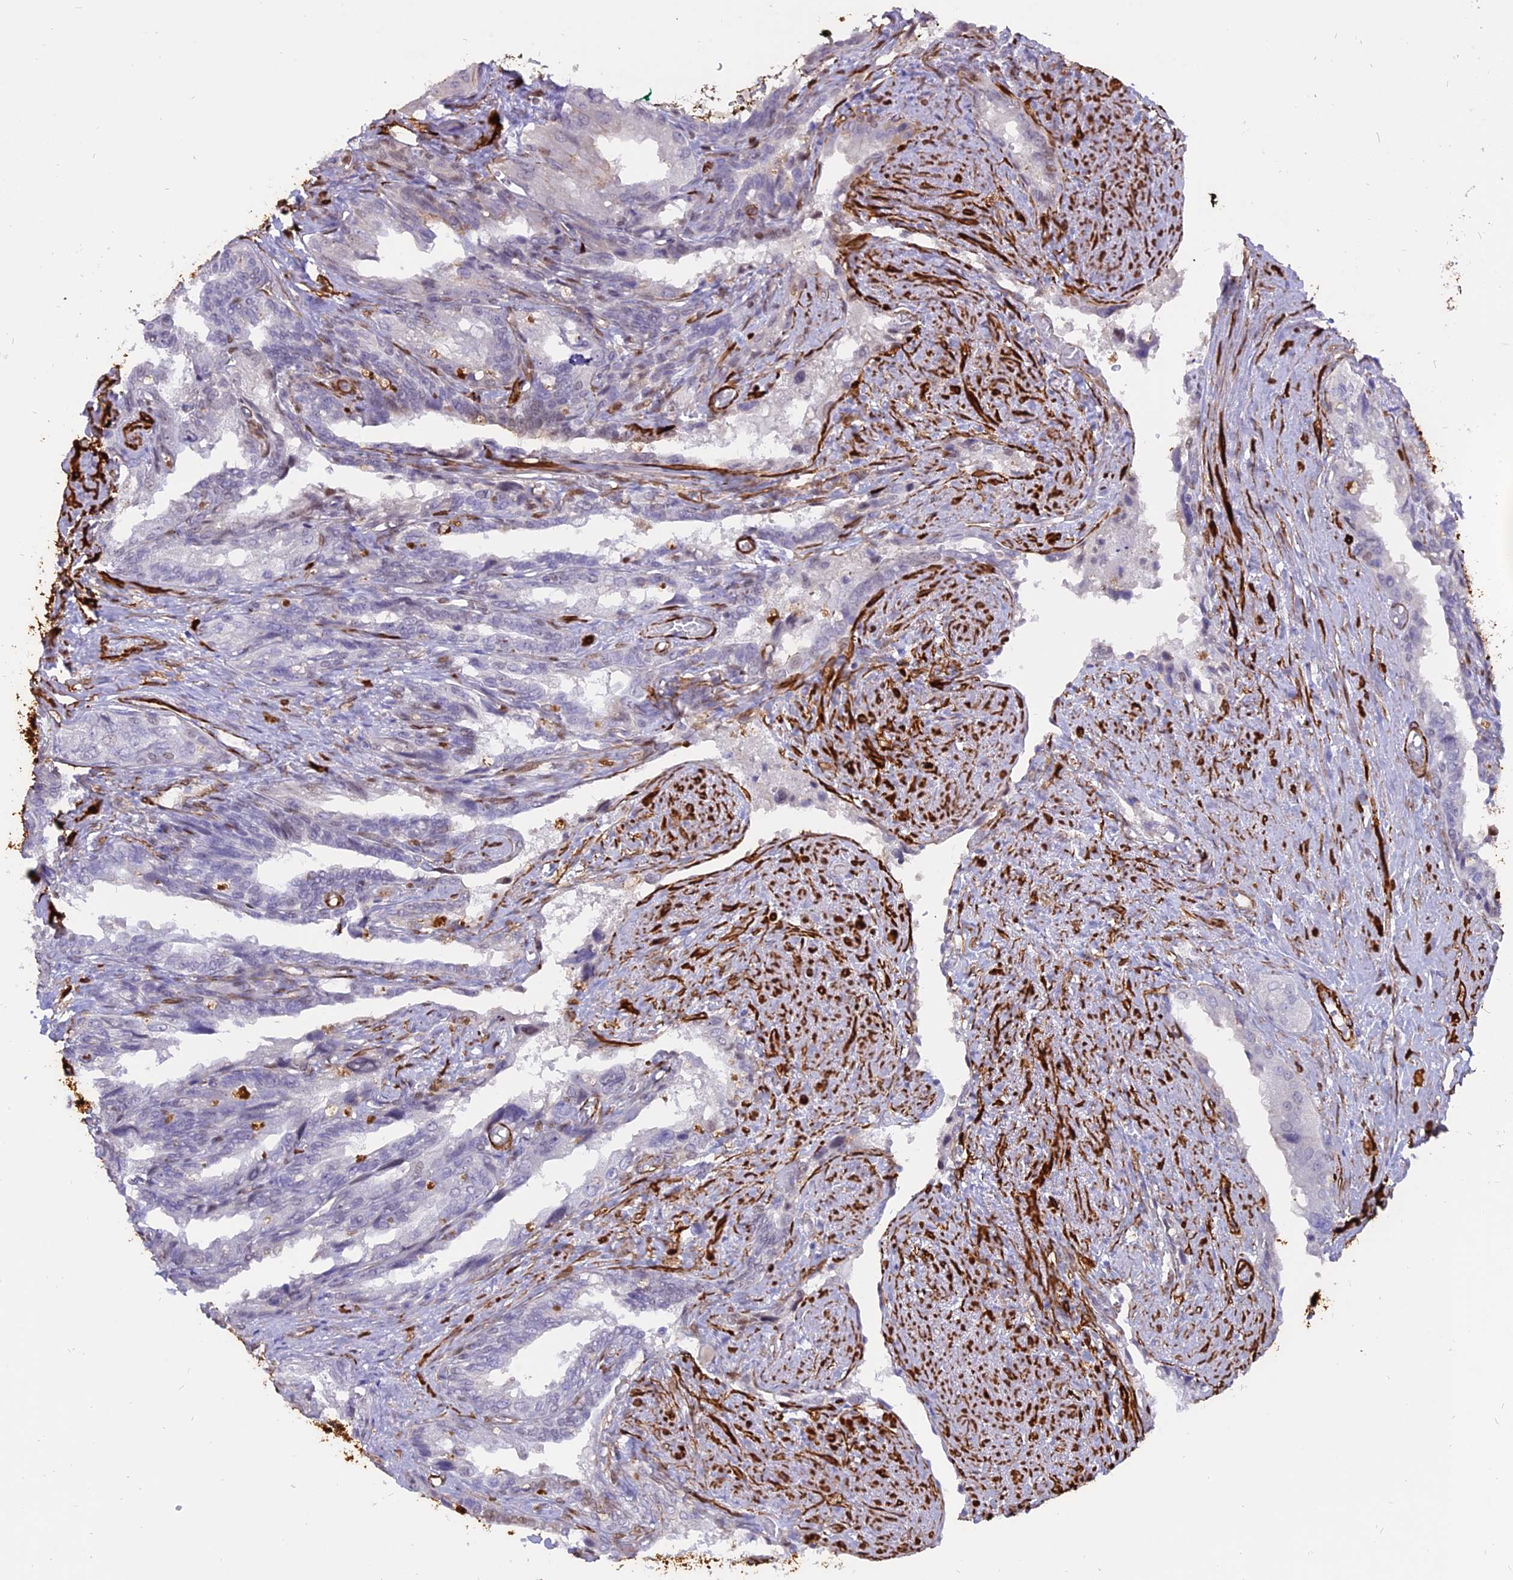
{"staining": {"intensity": "weak", "quantity": "<25%", "location": "nuclear"}, "tissue": "seminal vesicle", "cell_type": "Glandular cells", "image_type": "normal", "snomed": [{"axis": "morphology", "description": "Normal tissue, NOS"}, {"axis": "topography", "description": "Seminal veicle"}, {"axis": "topography", "description": "Peripheral nerve tissue"}], "caption": "Immunohistochemistry (IHC) image of unremarkable seminal vesicle: human seminal vesicle stained with DAB reveals no significant protein expression in glandular cells.", "gene": "CENPV", "patient": {"sex": "male", "age": 60}}